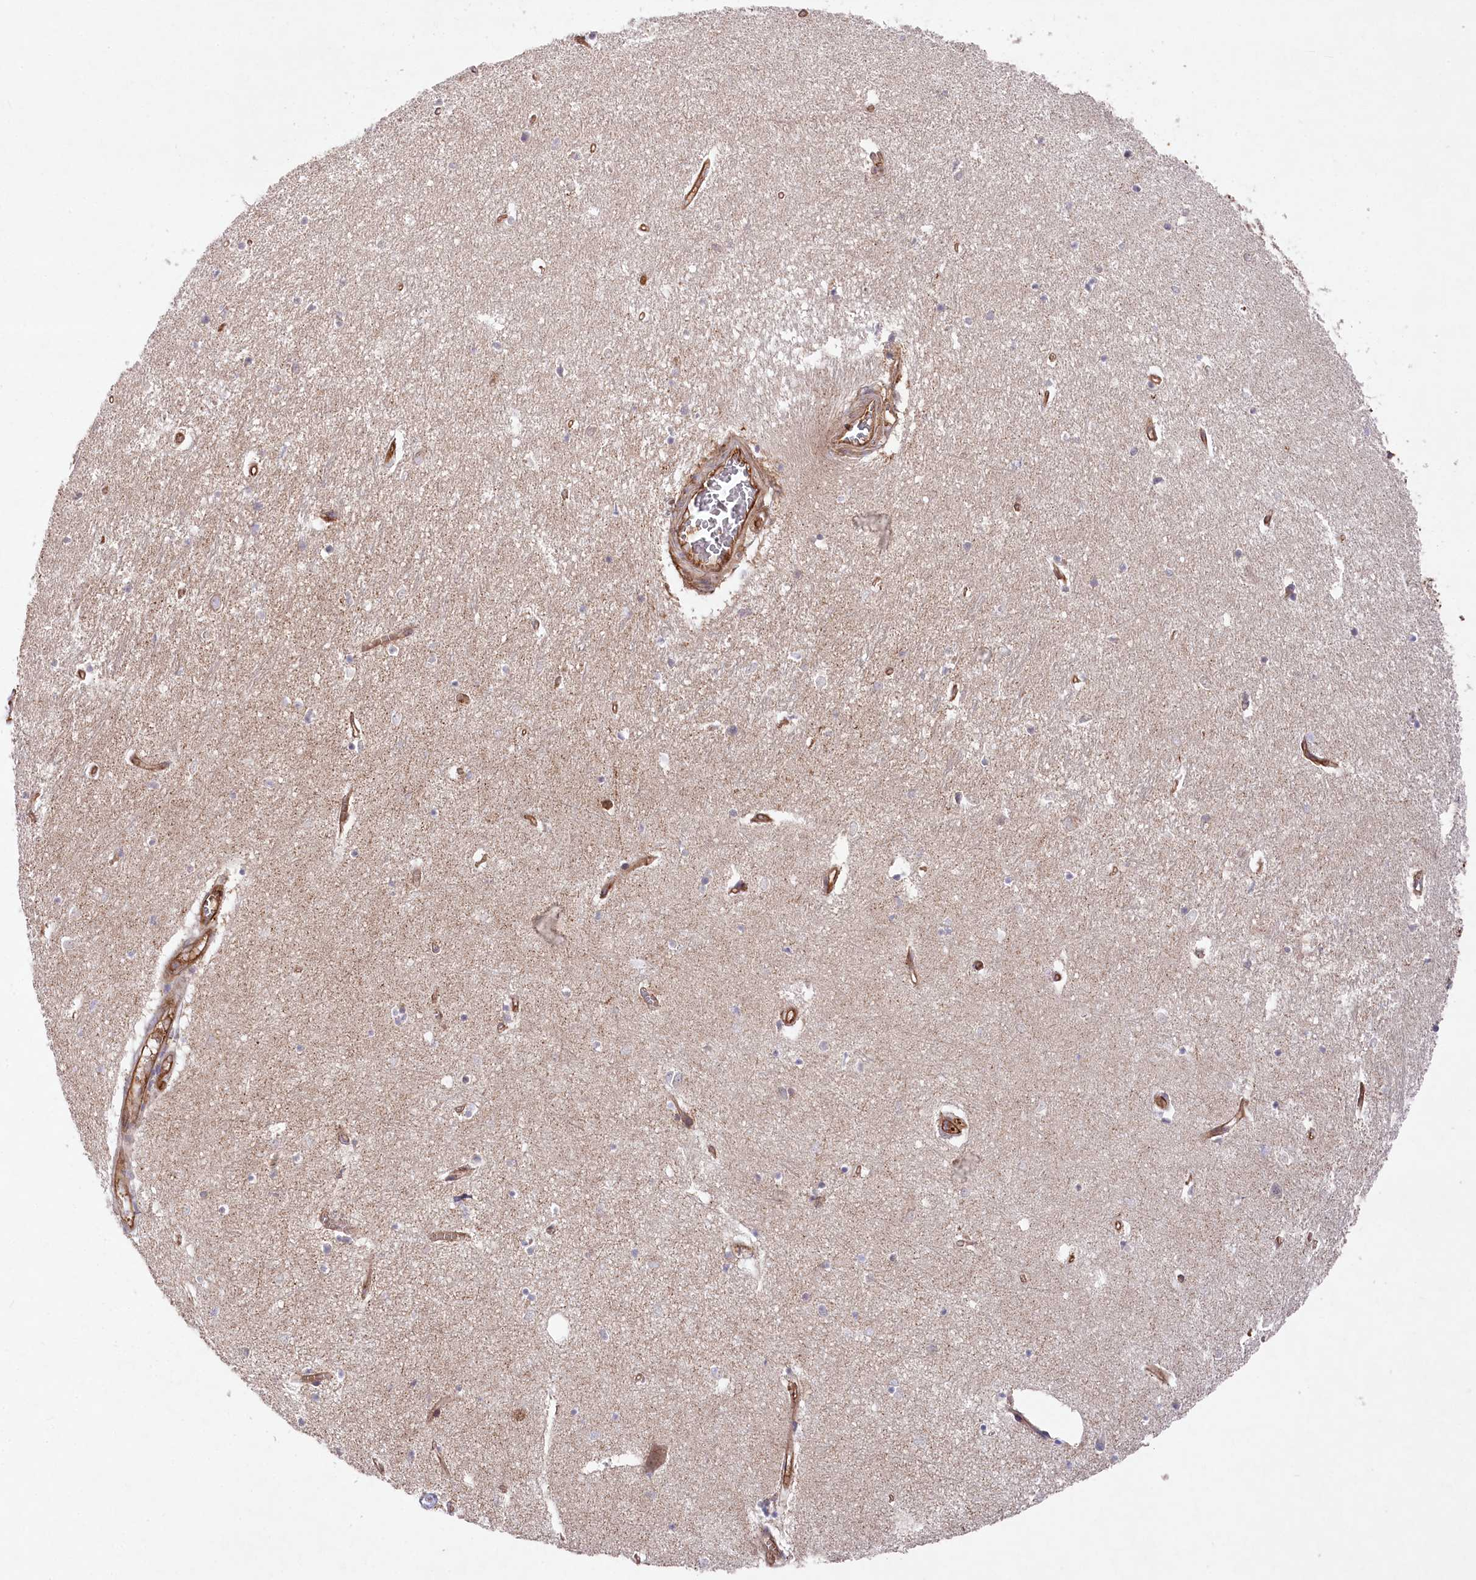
{"staining": {"intensity": "moderate", "quantity": "<25%", "location": "cytoplasmic/membranous"}, "tissue": "hippocampus", "cell_type": "Glial cells", "image_type": "normal", "snomed": [{"axis": "morphology", "description": "Normal tissue, NOS"}, {"axis": "topography", "description": "Hippocampus"}], "caption": "Immunohistochemistry (IHC) staining of normal hippocampus, which reveals low levels of moderate cytoplasmic/membranous staining in about <25% of glial cells indicating moderate cytoplasmic/membranous protein expression. The staining was performed using DAB (3,3'-diaminobenzidine) (brown) for protein detection and nuclei were counterstained in hematoxylin (blue).", "gene": "MTPAP", "patient": {"sex": "female", "age": 64}}